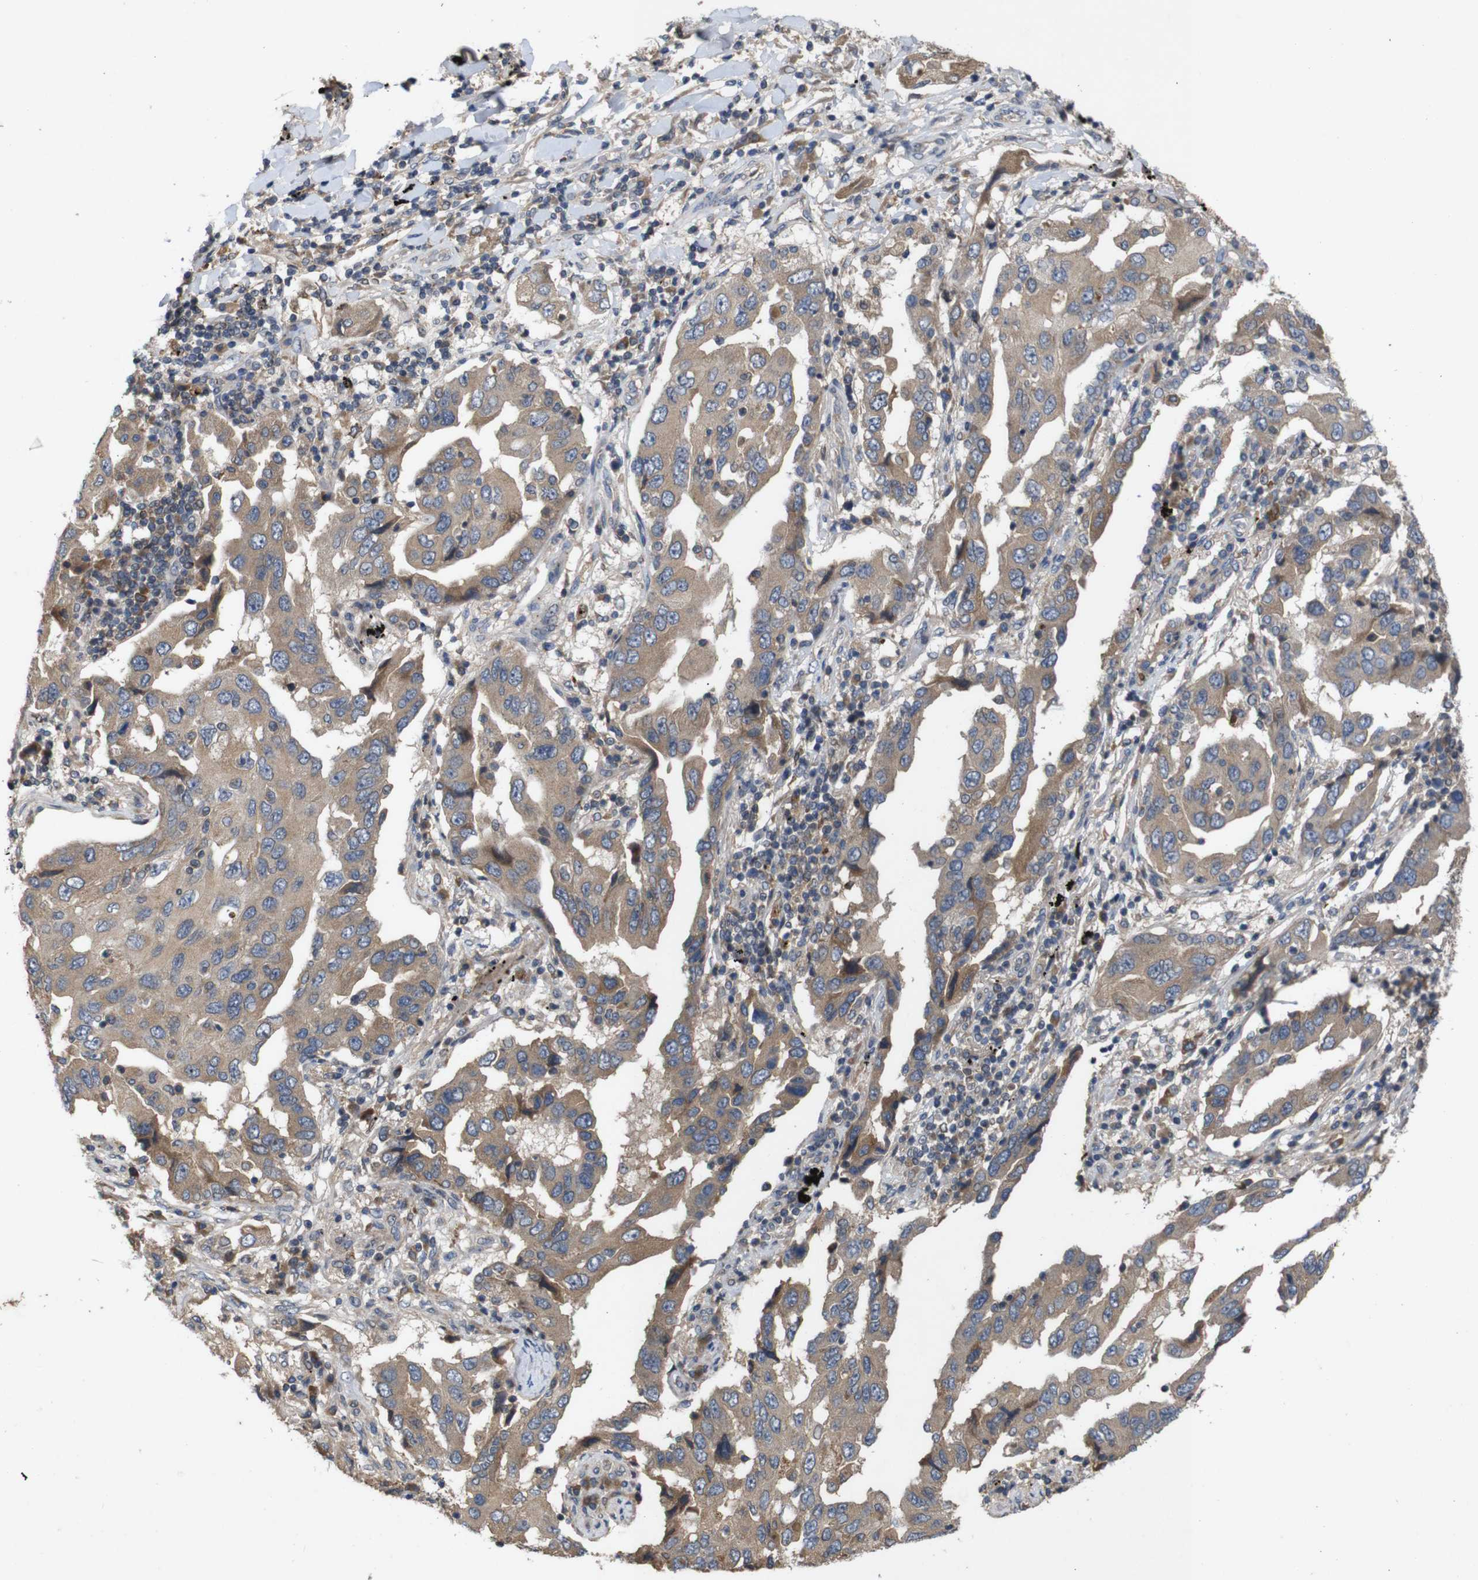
{"staining": {"intensity": "weak", "quantity": ">75%", "location": "cytoplasmic/membranous"}, "tissue": "lung cancer", "cell_type": "Tumor cells", "image_type": "cancer", "snomed": [{"axis": "morphology", "description": "Adenocarcinoma, NOS"}, {"axis": "topography", "description": "Lung"}], "caption": "Adenocarcinoma (lung) stained with immunohistochemistry displays weak cytoplasmic/membranous positivity in about >75% of tumor cells.", "gene": "PTPN1", "patient": {"sex": "female", "age": 65}}